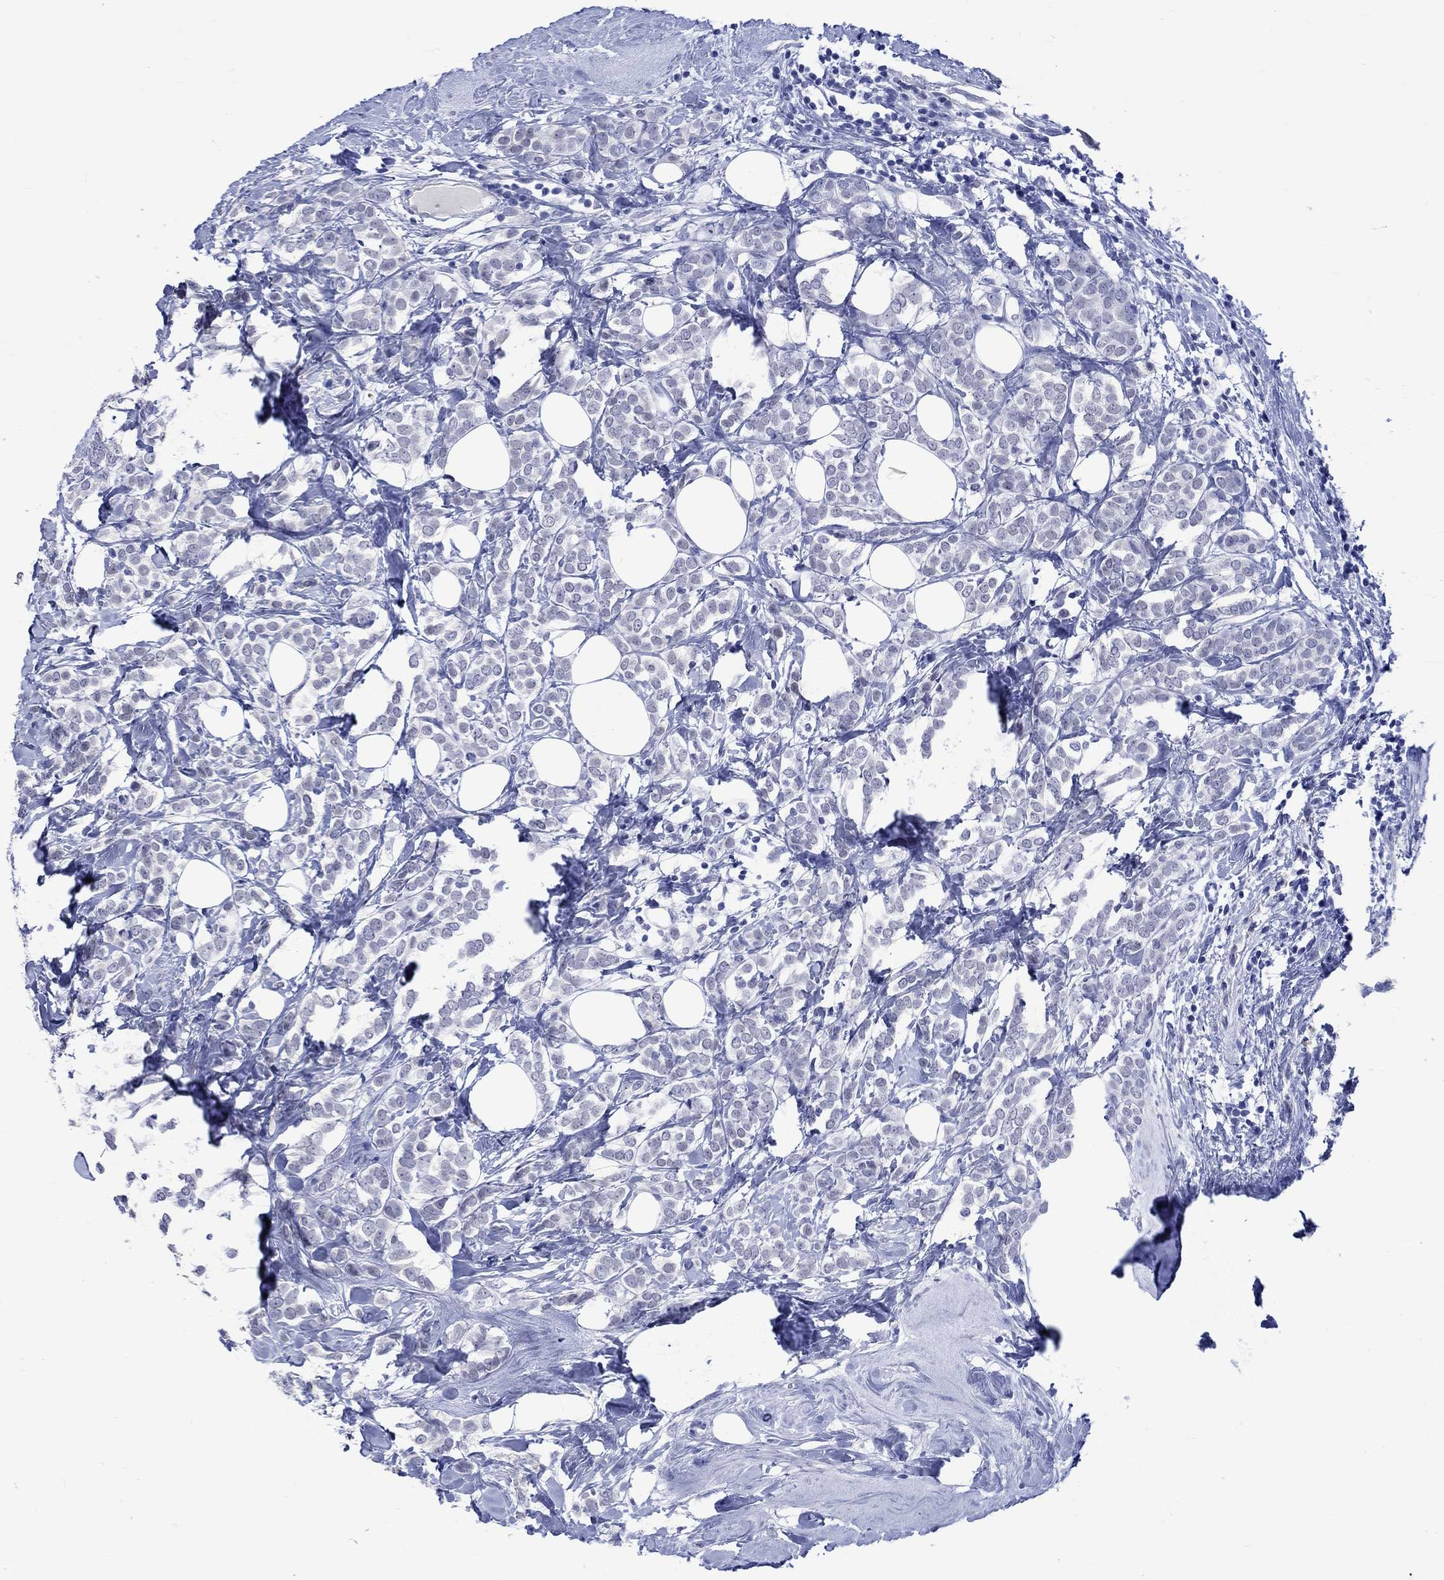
{"staining": {"intensity": "negative", "quantity": "none", "location": "none"}, "tissue": "breast cancer", "cell_type": "Tumor cells", "image_type": "cancer", "snomed": [{"axis": "morphology", "description": "Lobular carcinoma"}, {"axis": "topography", "description": "Breast"}], "caption": "Immunohistochemistry micrograph of human breast cancer (lobular carcinoma) stained for a protein (brown), which displays no positivity in tumor cells.", "gene": "KLHL33", "patient": {"sex": "female", "age": 49}}